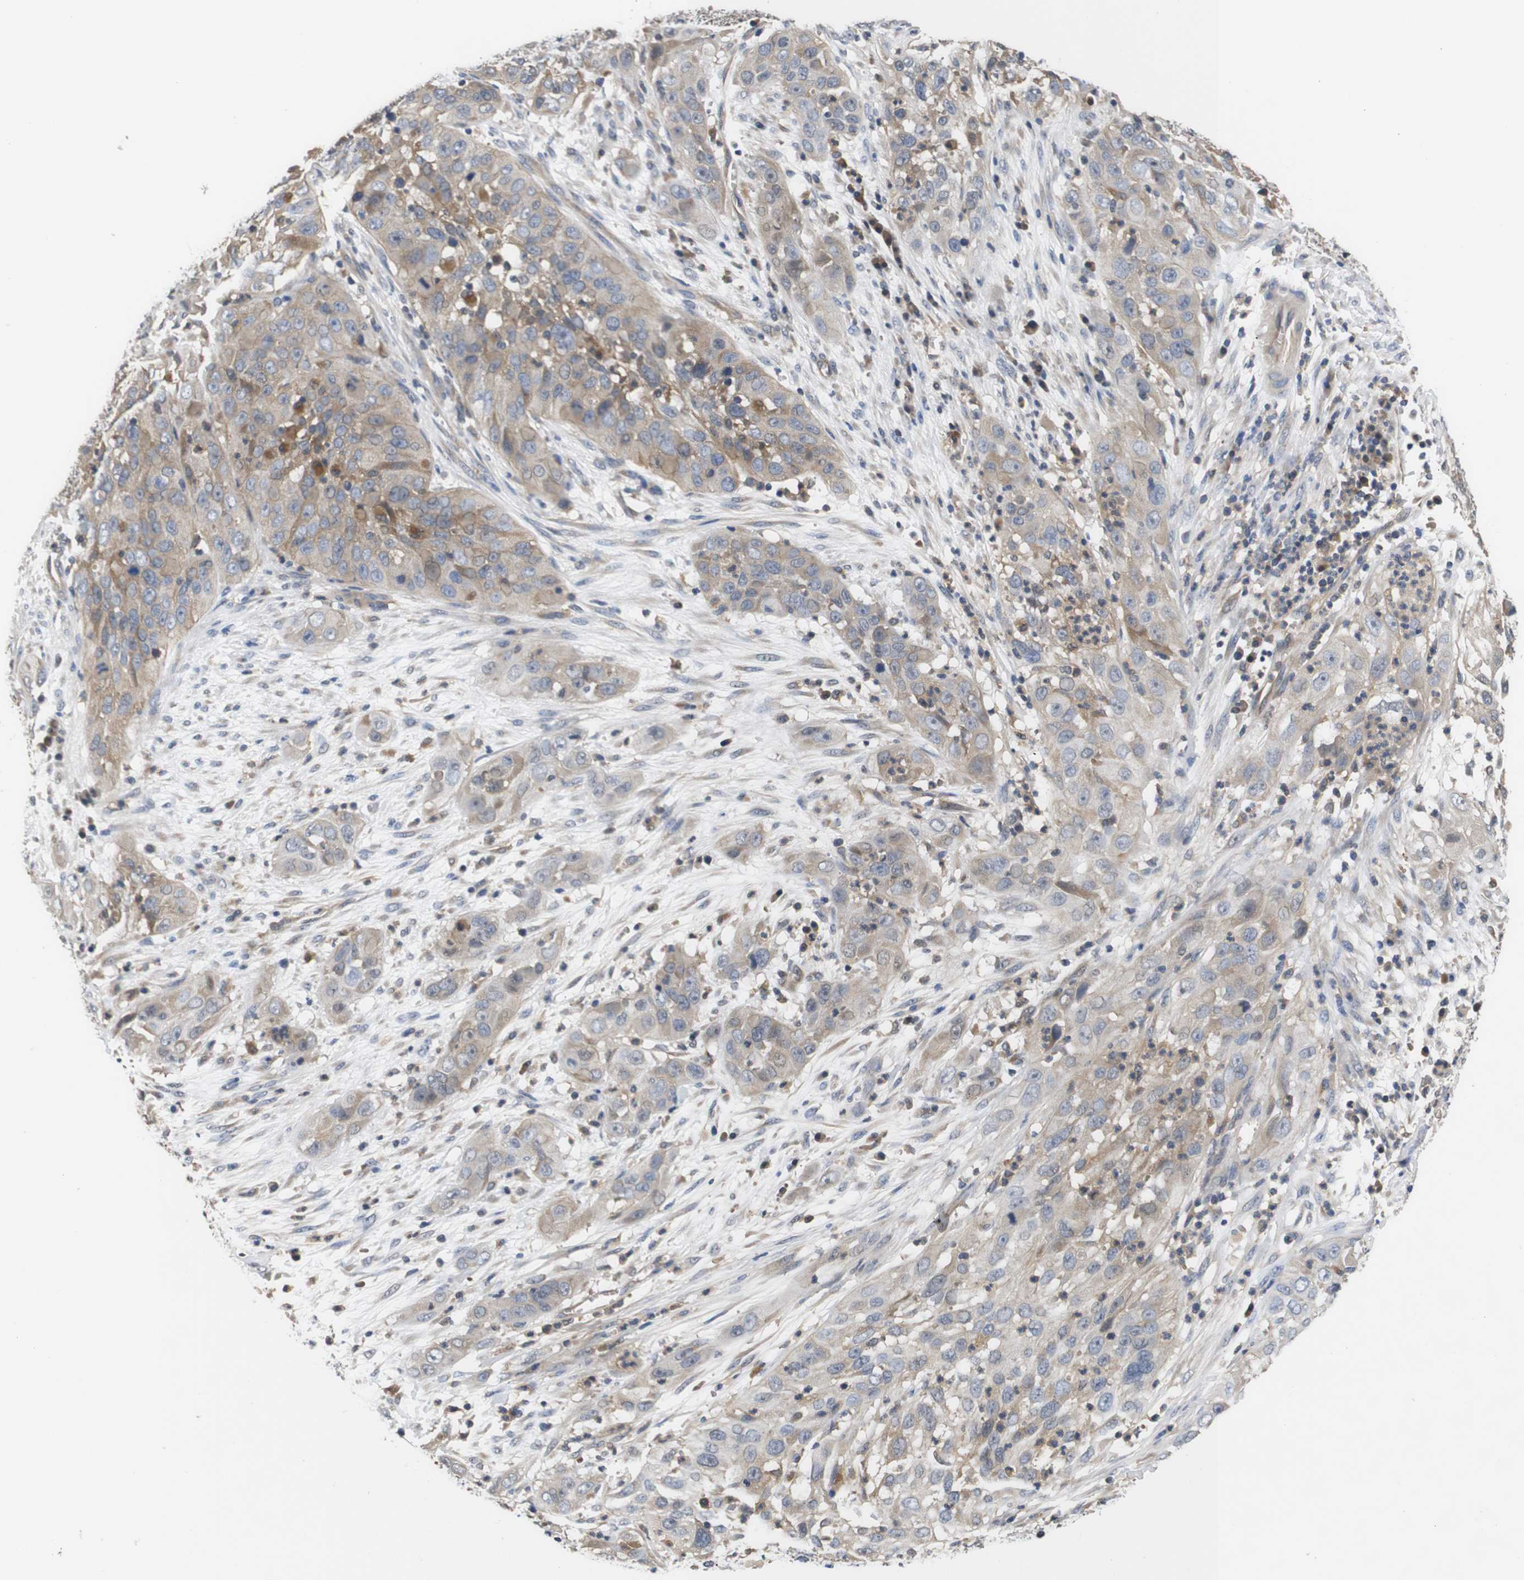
{"staining": {"intensity": "weak", "quantity": ">75%", "location": "cytoplasmic/membranous"}, "tissue": "cervical cancer", "cell_type": "Tumor cells", "image_type": "cancer", "snomed": [{"axis": "morphology", "description": "Squamous cell carcinoma, NOS"}, {"axis": "topography", "description": "Cervix"}], "caption": "Protein expression by immunohistochemistry (IHC) reveals weak cytoplasmic/membranous expression in about >75% of tumor cells in squamous cell carcinoma (cervical).", "gene": "DDR1", "patient": {"sex": "female", "age": 32}}